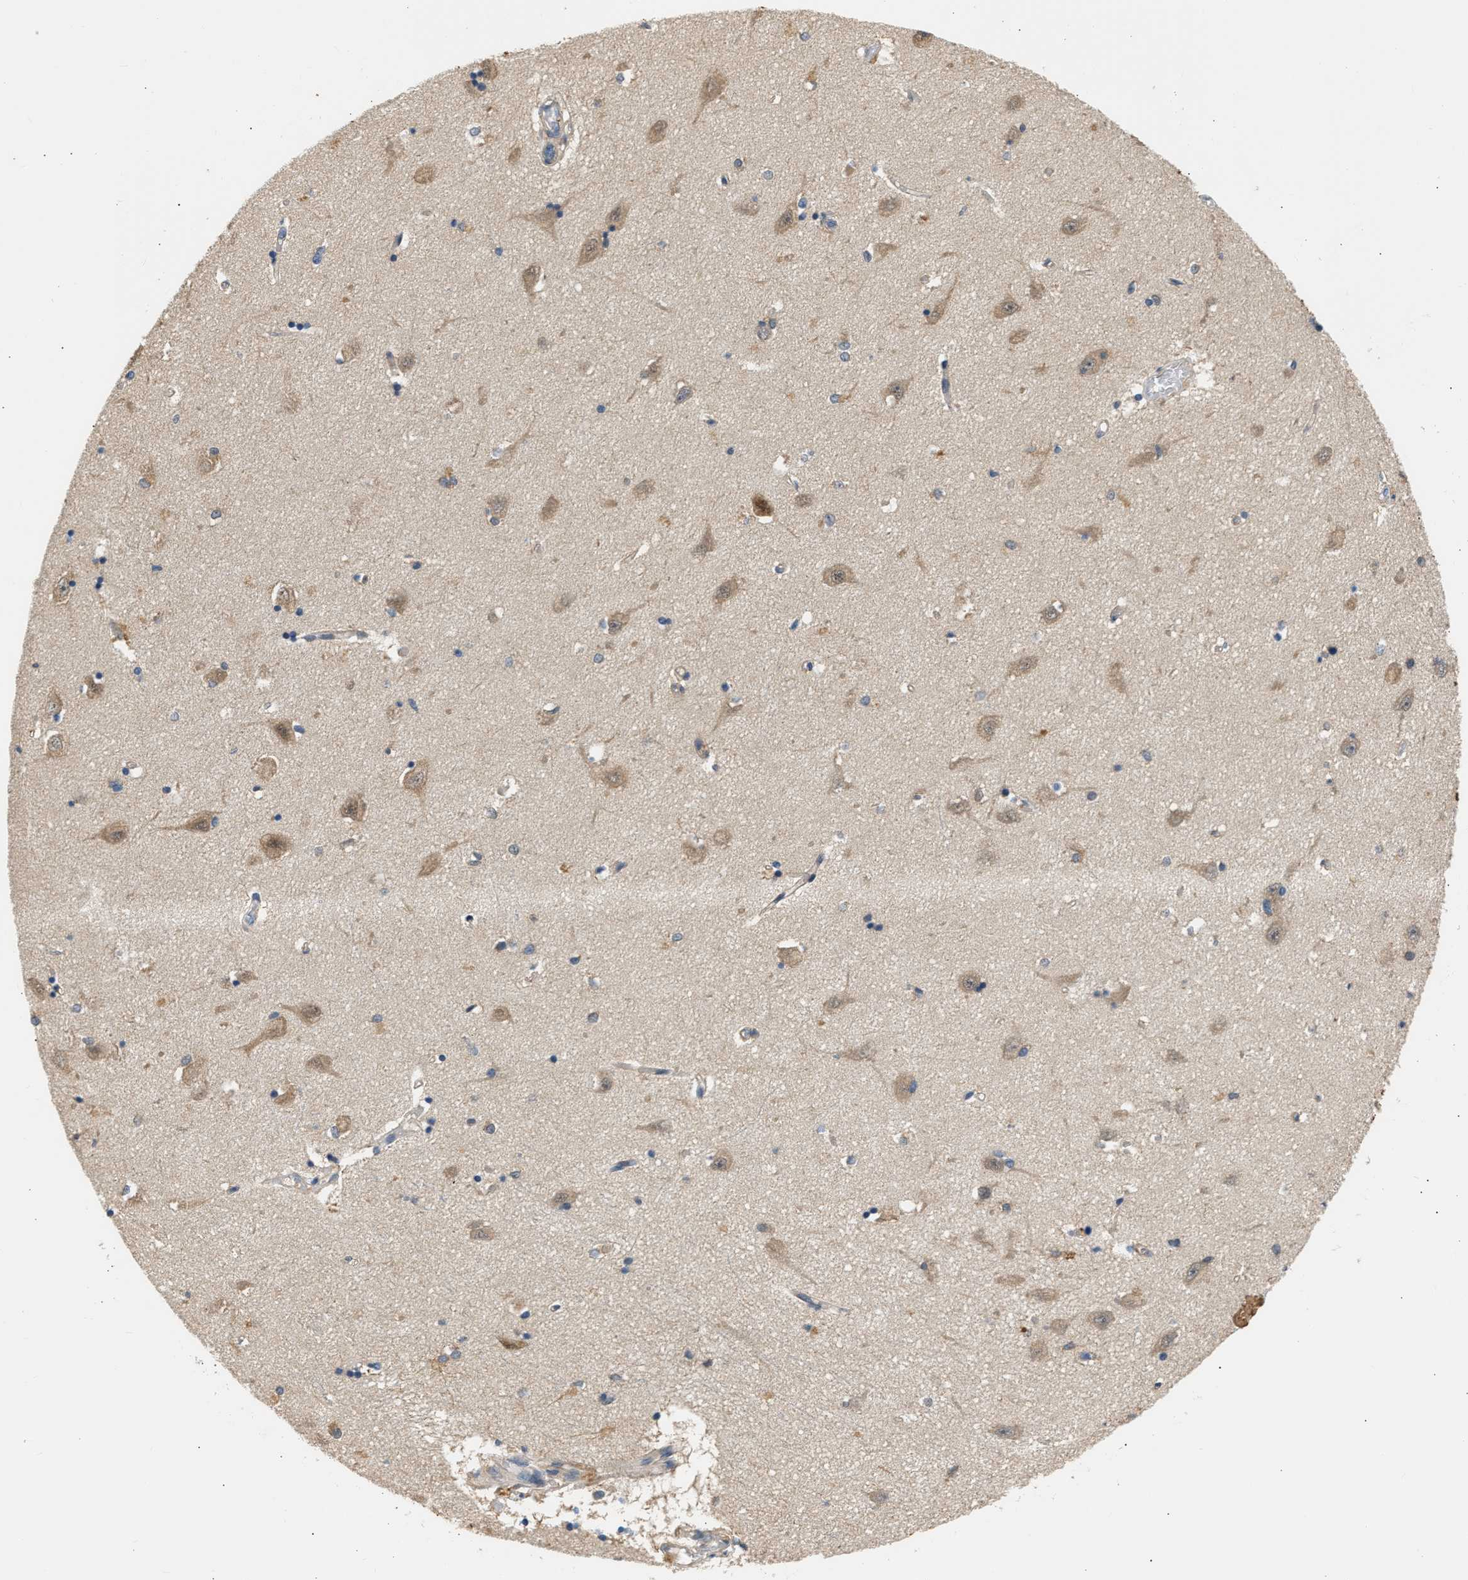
{"staining": {"intensity": "weak", "quantity": "25%-75%", "location": "cytoplasmic/membranous"}, "tissue": "hippocampus", "cell_type": "Glial cells", "image_type": "normal", "snomed": [{"axis": "morphology", "description": "Normal tissue, NOS"}, {"axis": "topography", "description": "Hippocampus"}], "caption": "Immunohistochemistry (DAB (3,3'-diaminobenzidine)) staining of unremarkable hippocampus displays weak cytoplasmic/membranous protein expression in approximately 25%-75% of glial cells. Nuclei are stained in blue.", "gene": "WDR31", "patient": {"sex": "male", "age": 45}}